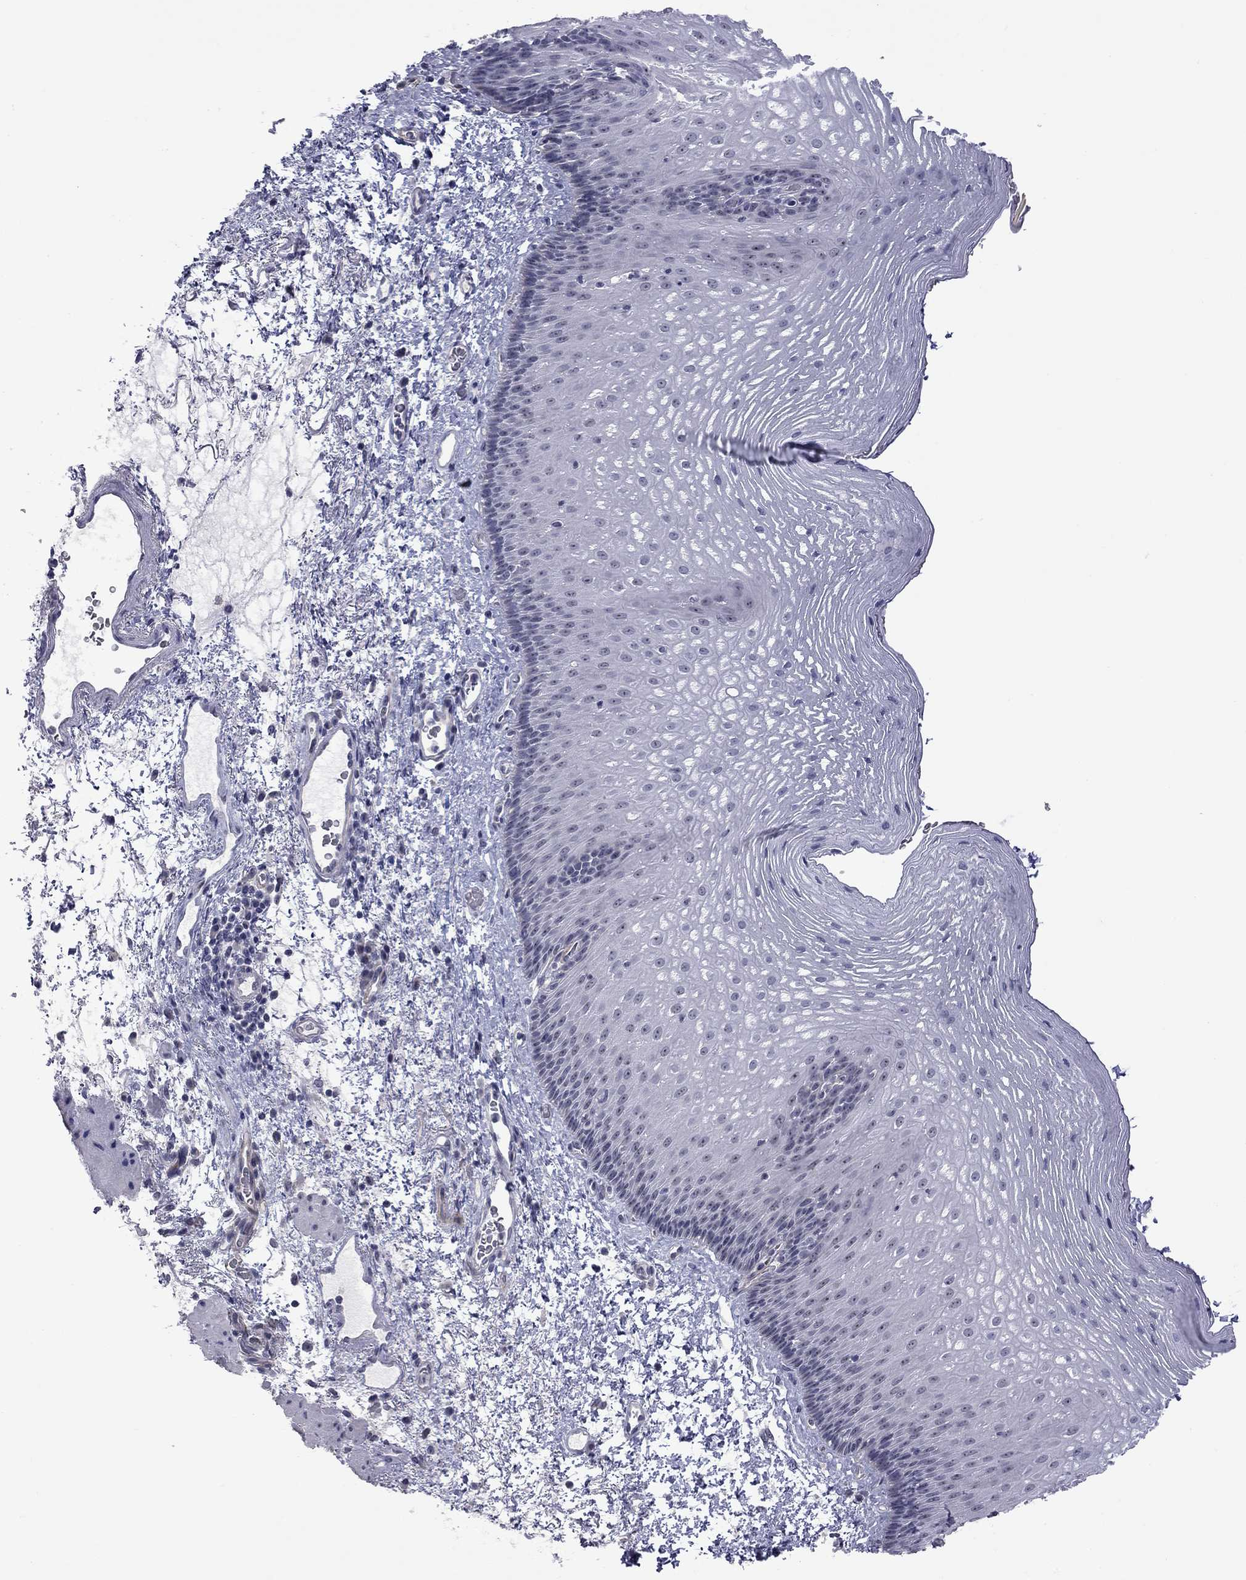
{"staining": {"intensity": "weak", "quantity": ">75%", "location": "nuclear"}, "tissue": "esophagus", "cell_type": "Squamous epithelial cells", "image_type": "normal", "snomed": [{"axis": "morphology", "description": "Normal tissue, NOS"}, {"axis": "topography", "description": "Esophagus"}], "caption": "Benign esophagus displays weak nuclear positivity in about >75% of squamous epithelial cells, visualized by immunohistochemistry. Nuclei are stained in blue.", "gene": "GSG1L", "patient": {"sex": "male", "age": 76}}